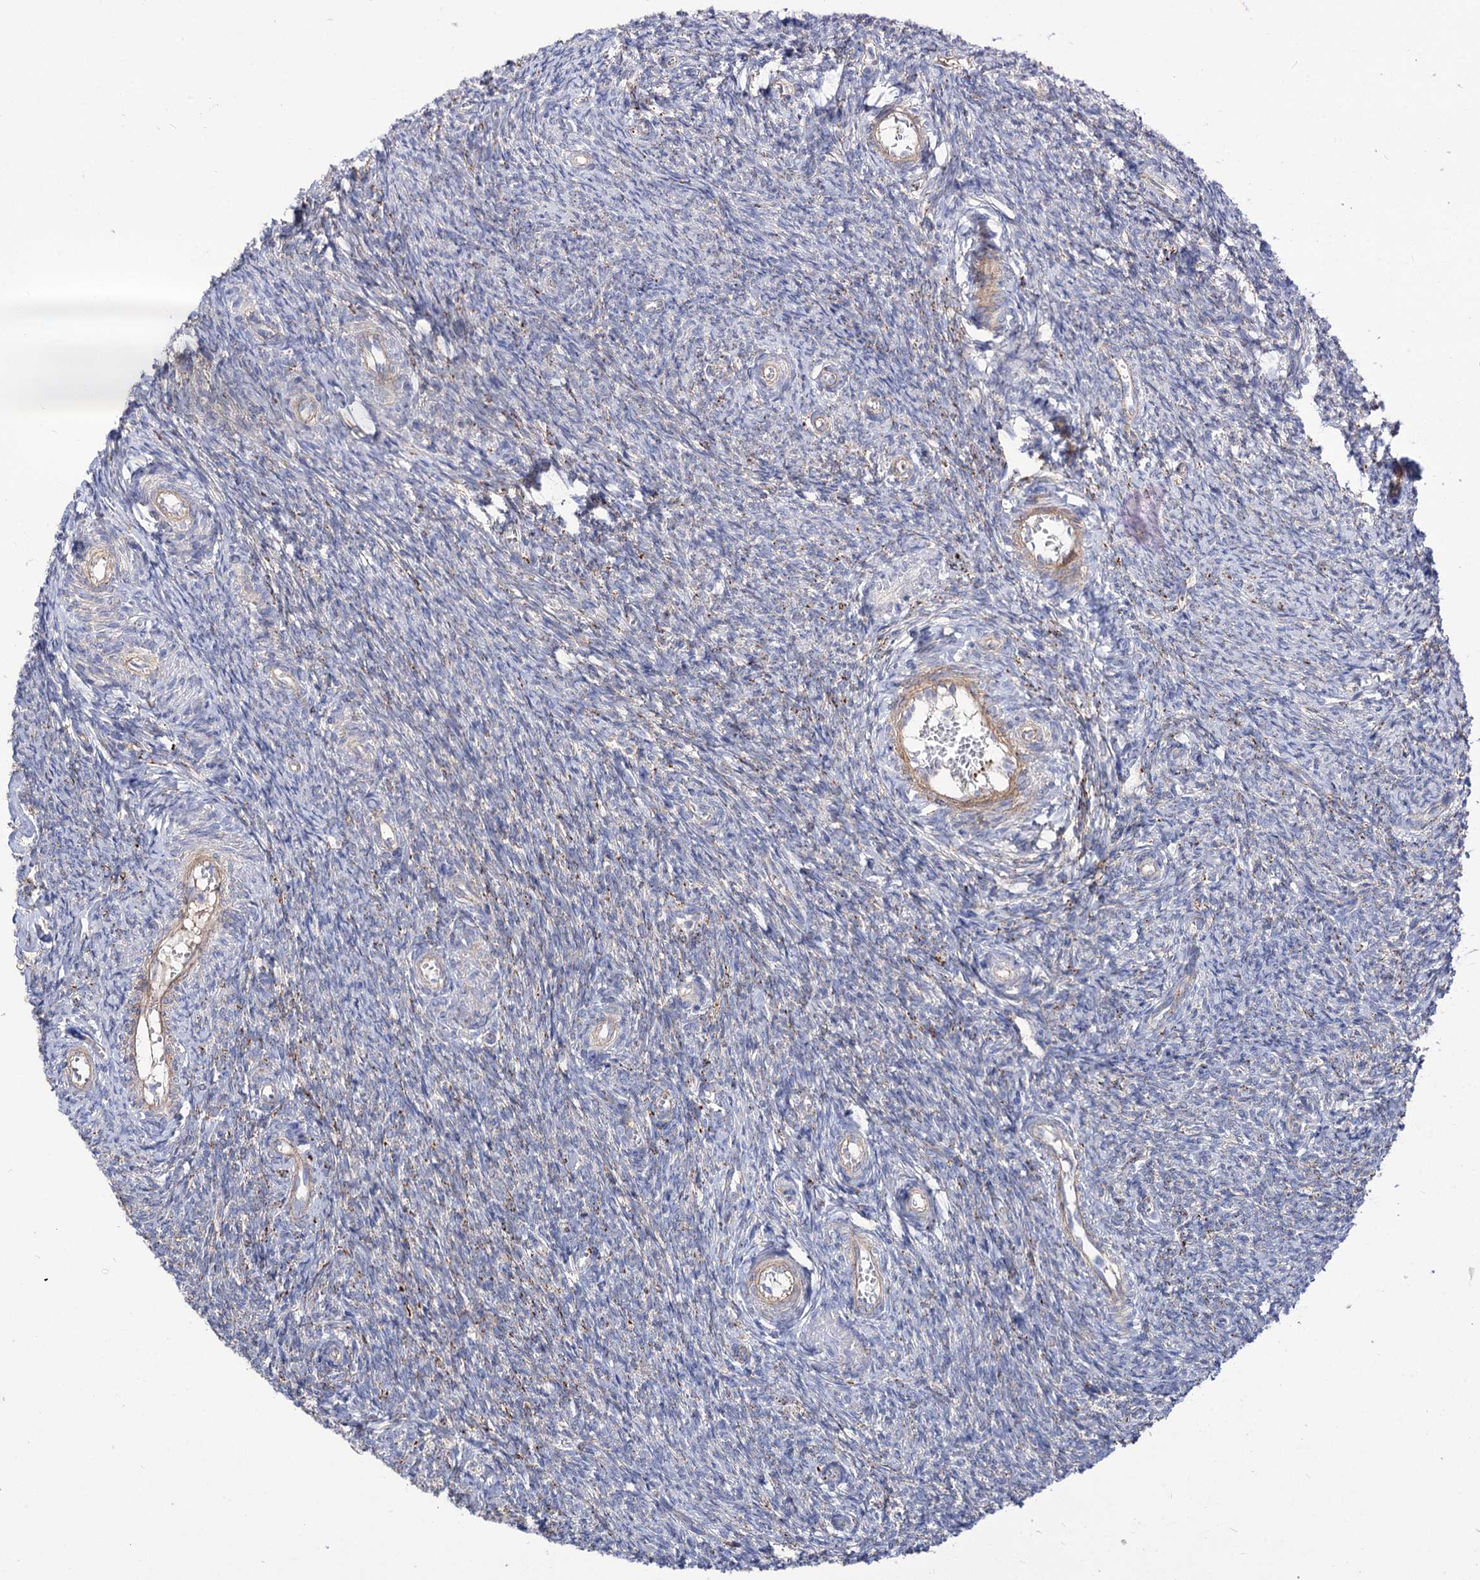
{"staining": {"intensity": "negative", "quantity": "none", "location": "none"}, "tissue": "ovary", "cell_type": "Ovarian stroma cells", "image_type": "normal", "snomed": [{"axis": "morphology", "description": "Normal tissue, NOS"}, {"axis": "topography", "description": "Ovary"}], "caption": "IHC of unremarkable human ovary demonstrates no staining in ovarian stroma cells.", "gene": "NUDCD2", "patient": {"sex": "female", "age": 44}}